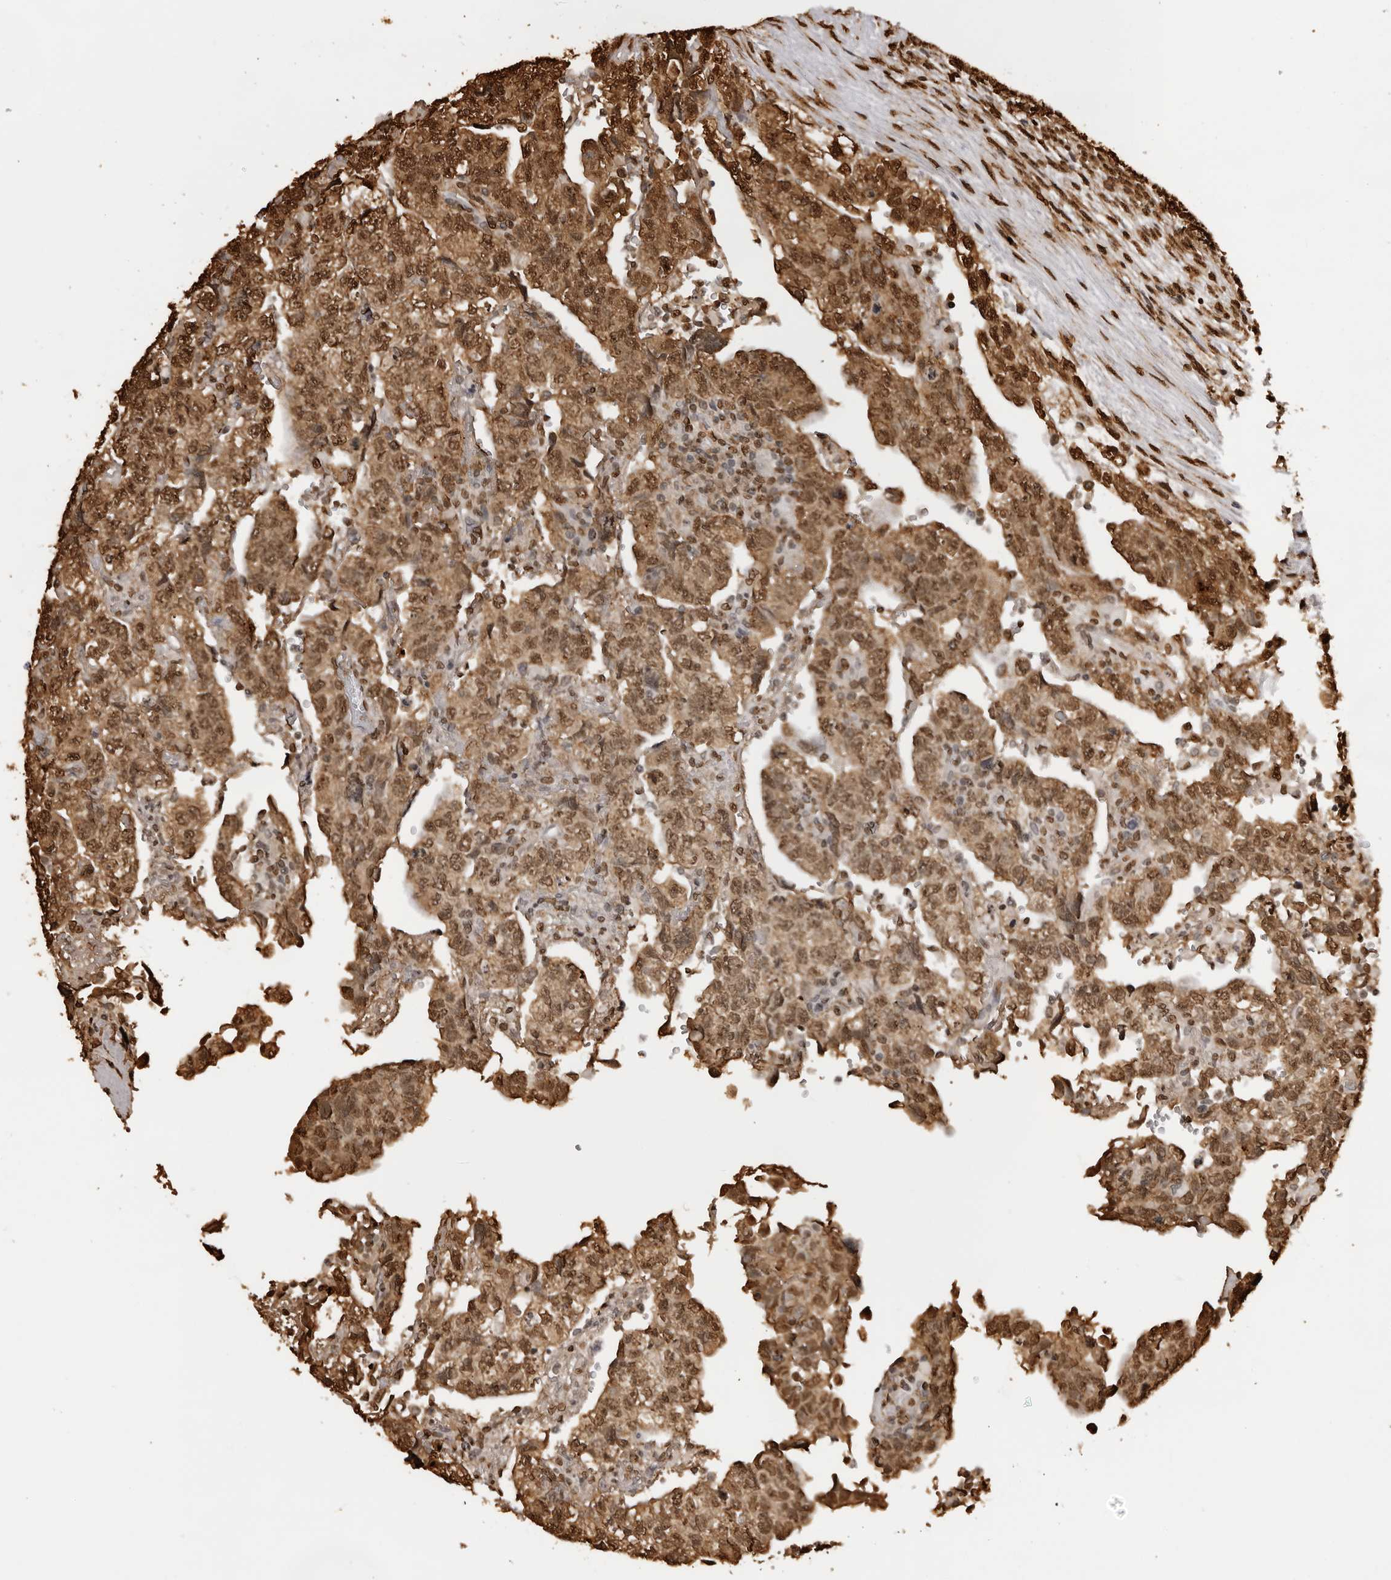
{"staining": {"intensity": "strong", "quantity": ">75%", "location": "cytoplasmic/membranous,nuclear"}, "tissue": "testis cancer", "cell_type": "Tumor cells", "image_type": "cancer", "snomed": [{"axis": "morphology", "description": "Normal tissue, NOS"}, {"axis": "morphology", "description": "Carcinoma, Embryonal, NOS"}, {"axis": "topography", "description": "Testis"}], "caption": "Immunohistochemistry (IHC) (DAB) staining of embryonal carcinoma (testis) shows strong cytoplasmic/membranous and nuclear protein staining in approximately >75% of tumor cells.", "gene": "ZFP91", "patient": {"sex": "male", "age": 36}}